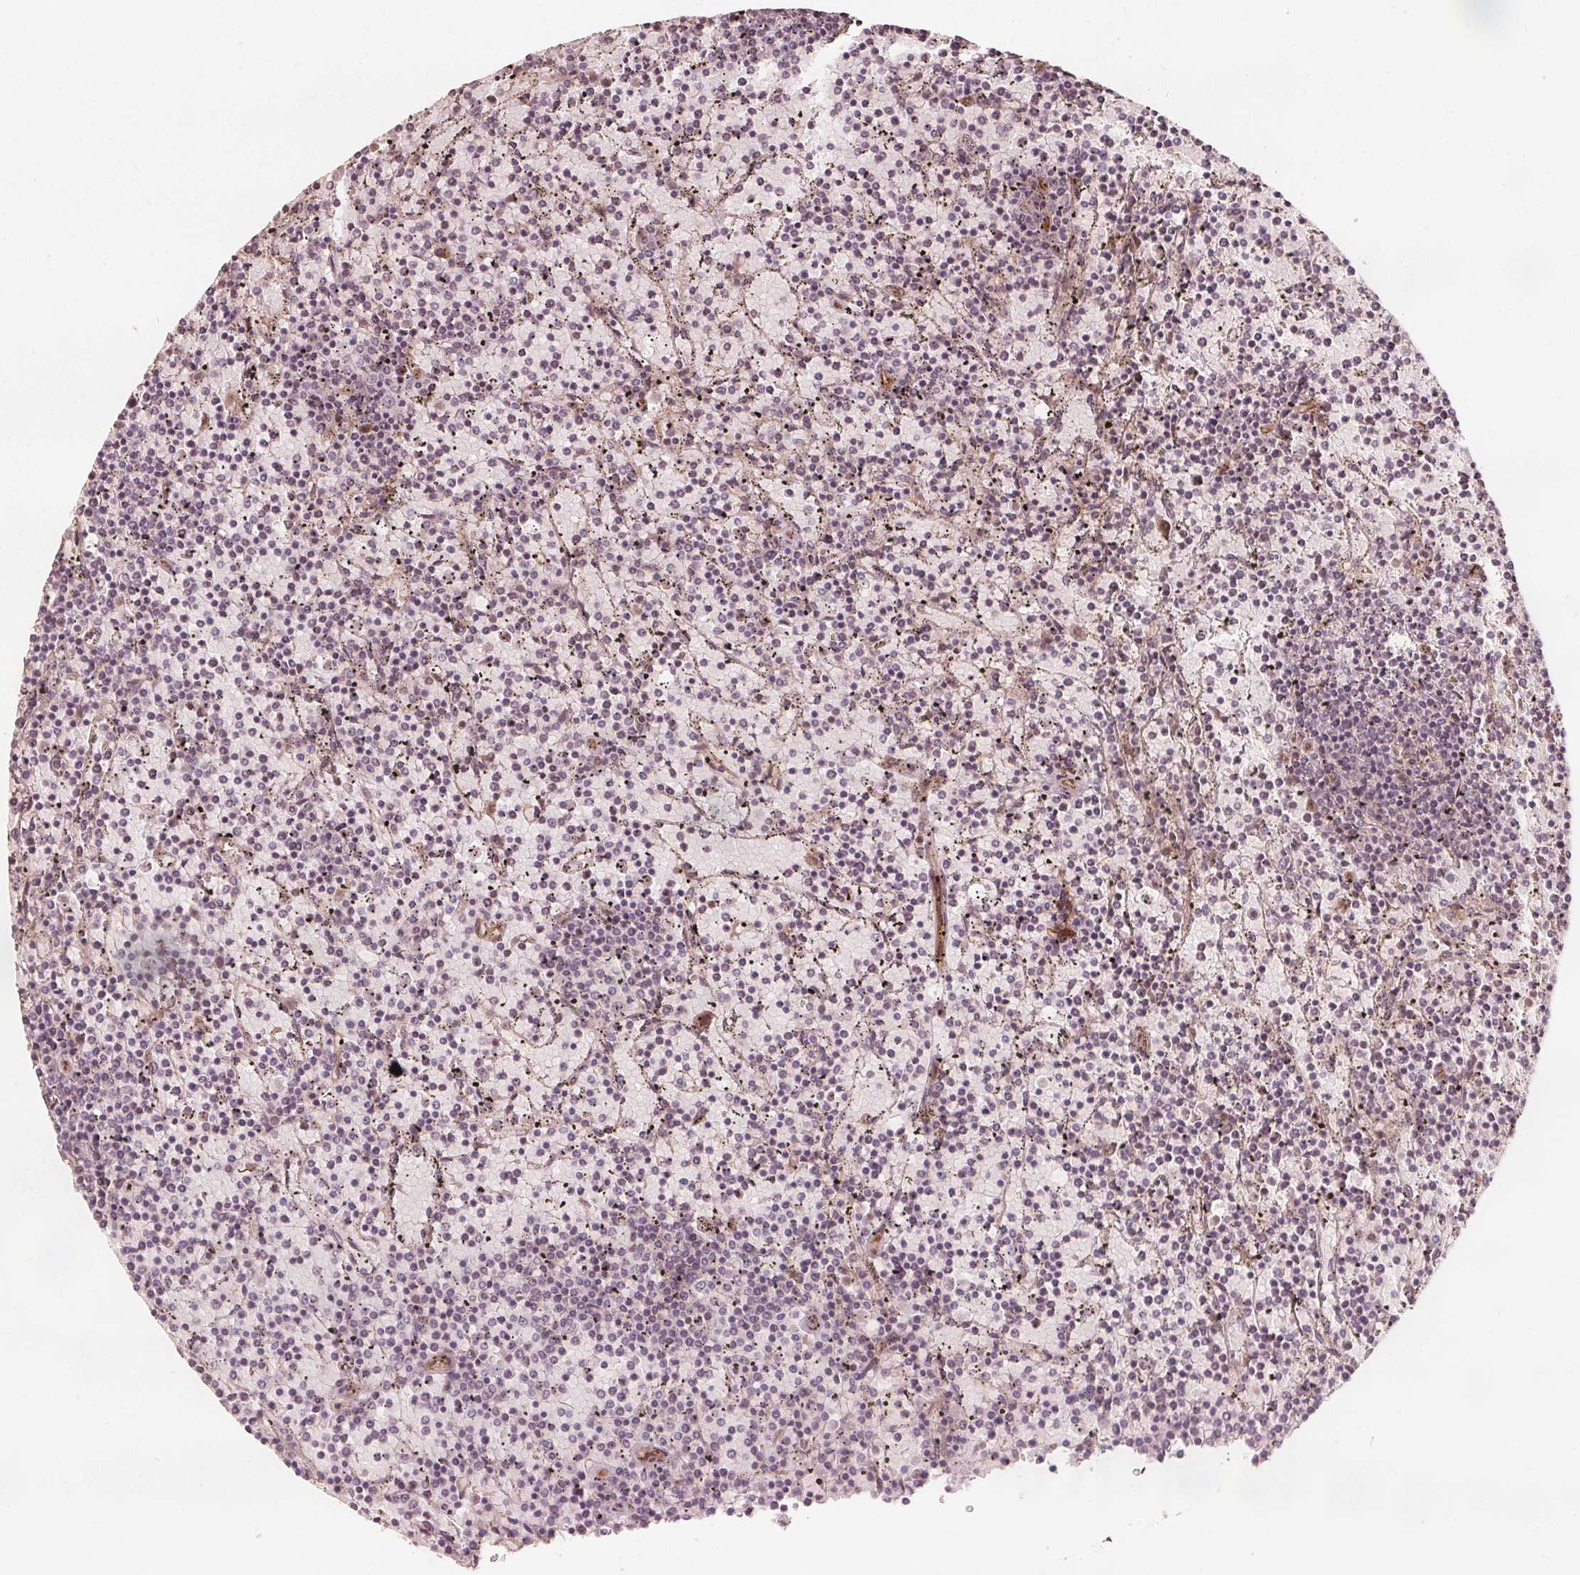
{"staining": {"intensity": "negative", "quantity": "none", "location": "none"}, "tissue": "lymphoma", "cell_type": "Tumor cells", "image_type": "cancer", "snomed": [{"axis": "morphology", "description": "Malignant lymphoma, non-Hodgkin's type, Low grade"}, {"axis": "topography", "description": "Spleen"}], "caption": "Image shows no significant protein positivity in tumor cells of lymphoma. The staining is performed using DAB (3,3'-diaminobenzidine) brown chromogen with nuclei counter-stained in using hematoxylin.", "gene": "PTPRT", "patient": {"sex": "female", "age": 77}}